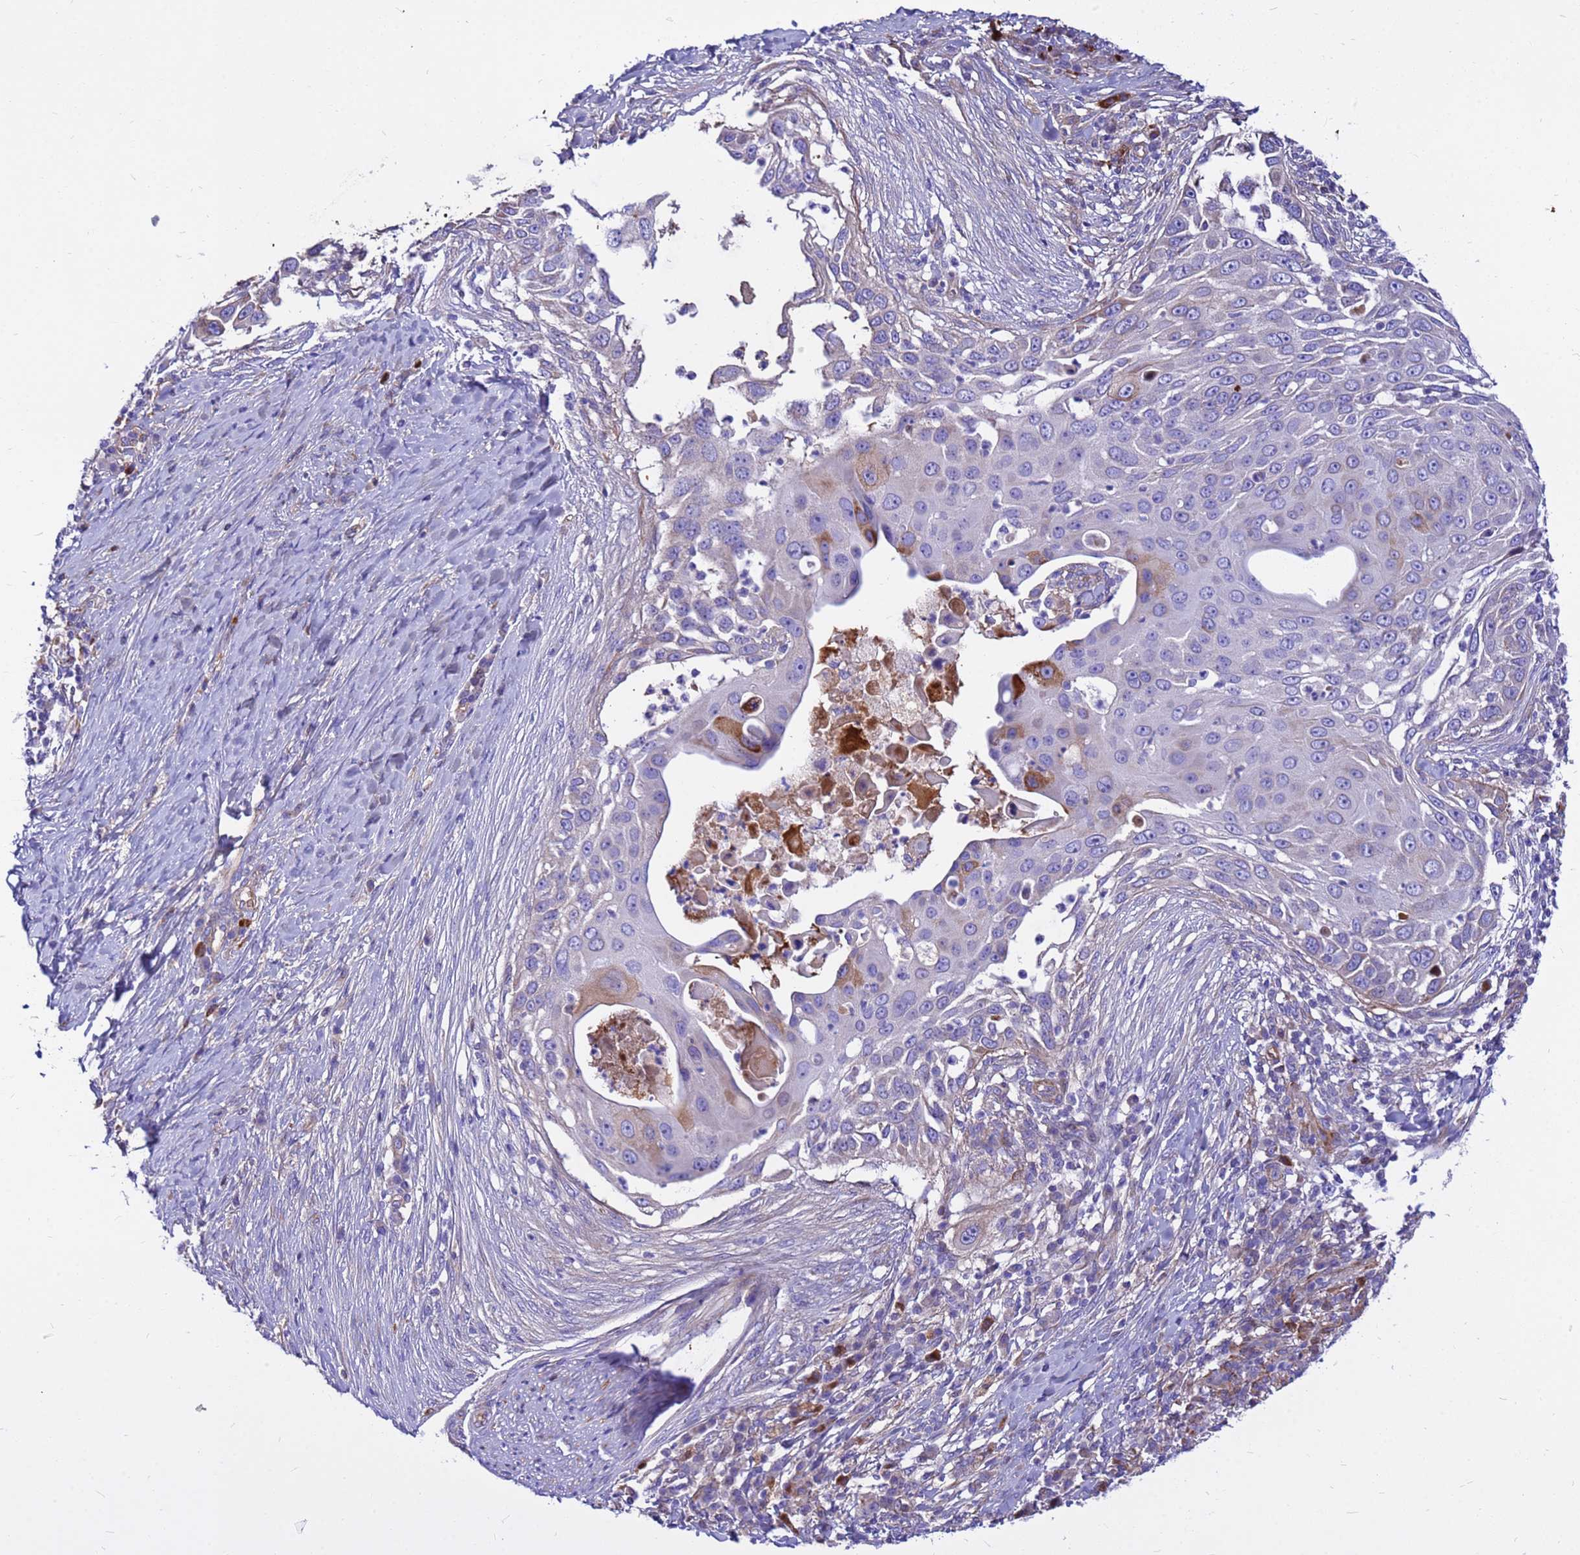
{"staining": {"intensity": "strong", "quantity": "<25%", "location": "cytoplasmic/membranous"}, "tissue": "skin cancer", "cell_type": "Tumor cells", "image_type": "cancer", "snomed": [{"axis": "morphology", "description": "Squamous cell carcinoma, NOS"}, {"axis": "topography", "description": "Skin"}], "caption": "IHC histopathology image of human skin squamous cell carcinoma stained for a protein (brown), which exhibits medium levels of strong cytoplasmic/membranous positivity in about <25% of tumor cells.", "gene": "CRHBP", "patient": {"sex": "female", "age": 44}}